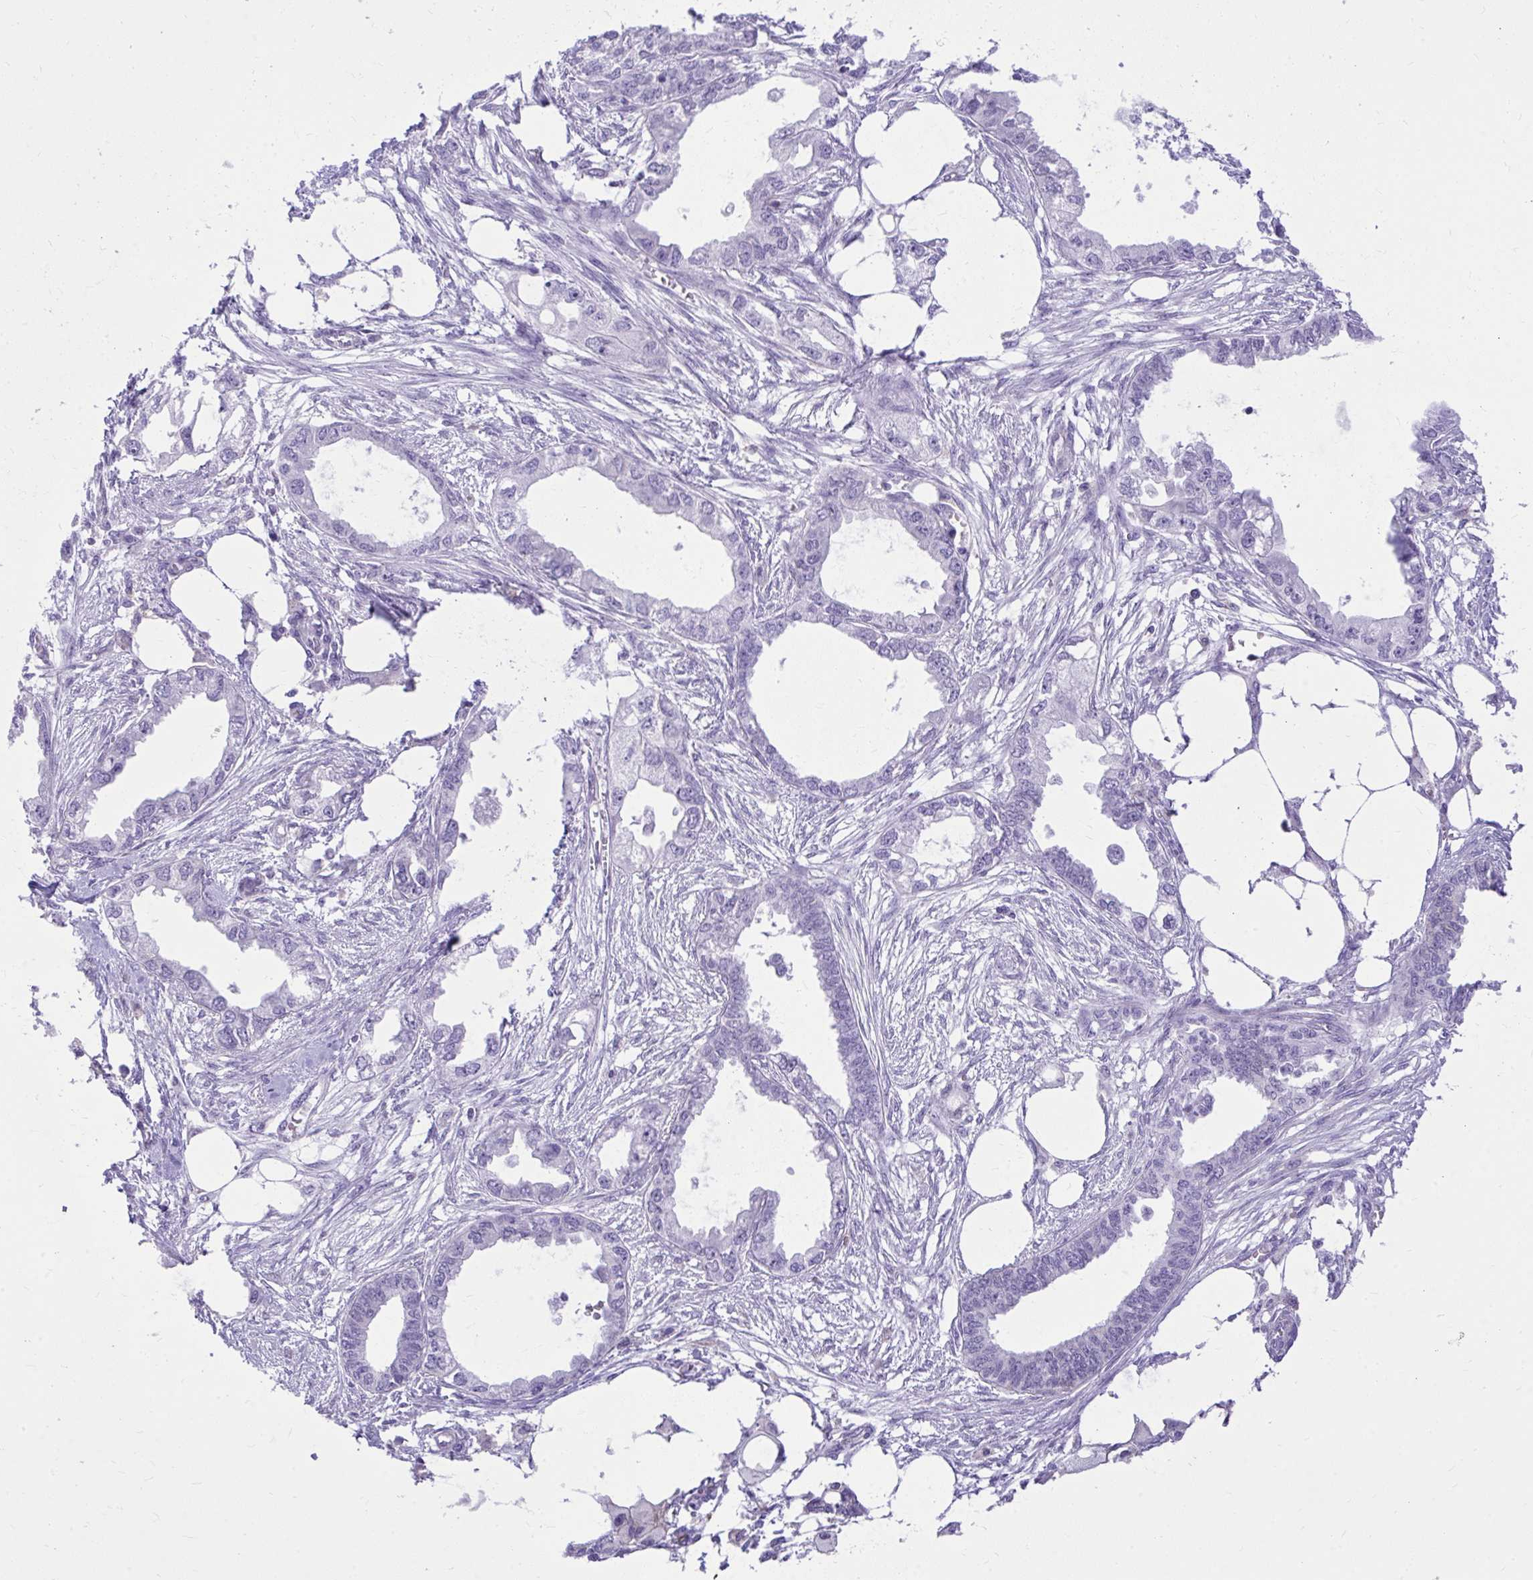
{"staining": {"intensity": "negative", "quantity": "none", "location": "none"}, "tissue": "endometrial cancer", "cell_type": "Tumor cells", "image_type": "cancer", "snomed": [{"axis": "morphology", "description": "Adenocarcinoma, NOS"}, {"axis": "morphology", "description": "Adenocarcinoma, metastatic, NOS"}, {"axis": "topography", "description": "Adipose tissue"}, {"axis": "topography", "description": "Endometrium"}], "caption": "IHC histopathology image of endometrial metastatic adenocarcinoma stained for a protein (brown), which demonstrates no staining in tumor cells.", "gene": "GPRIN3", "patient": {"sex": "female", "age": 67}}